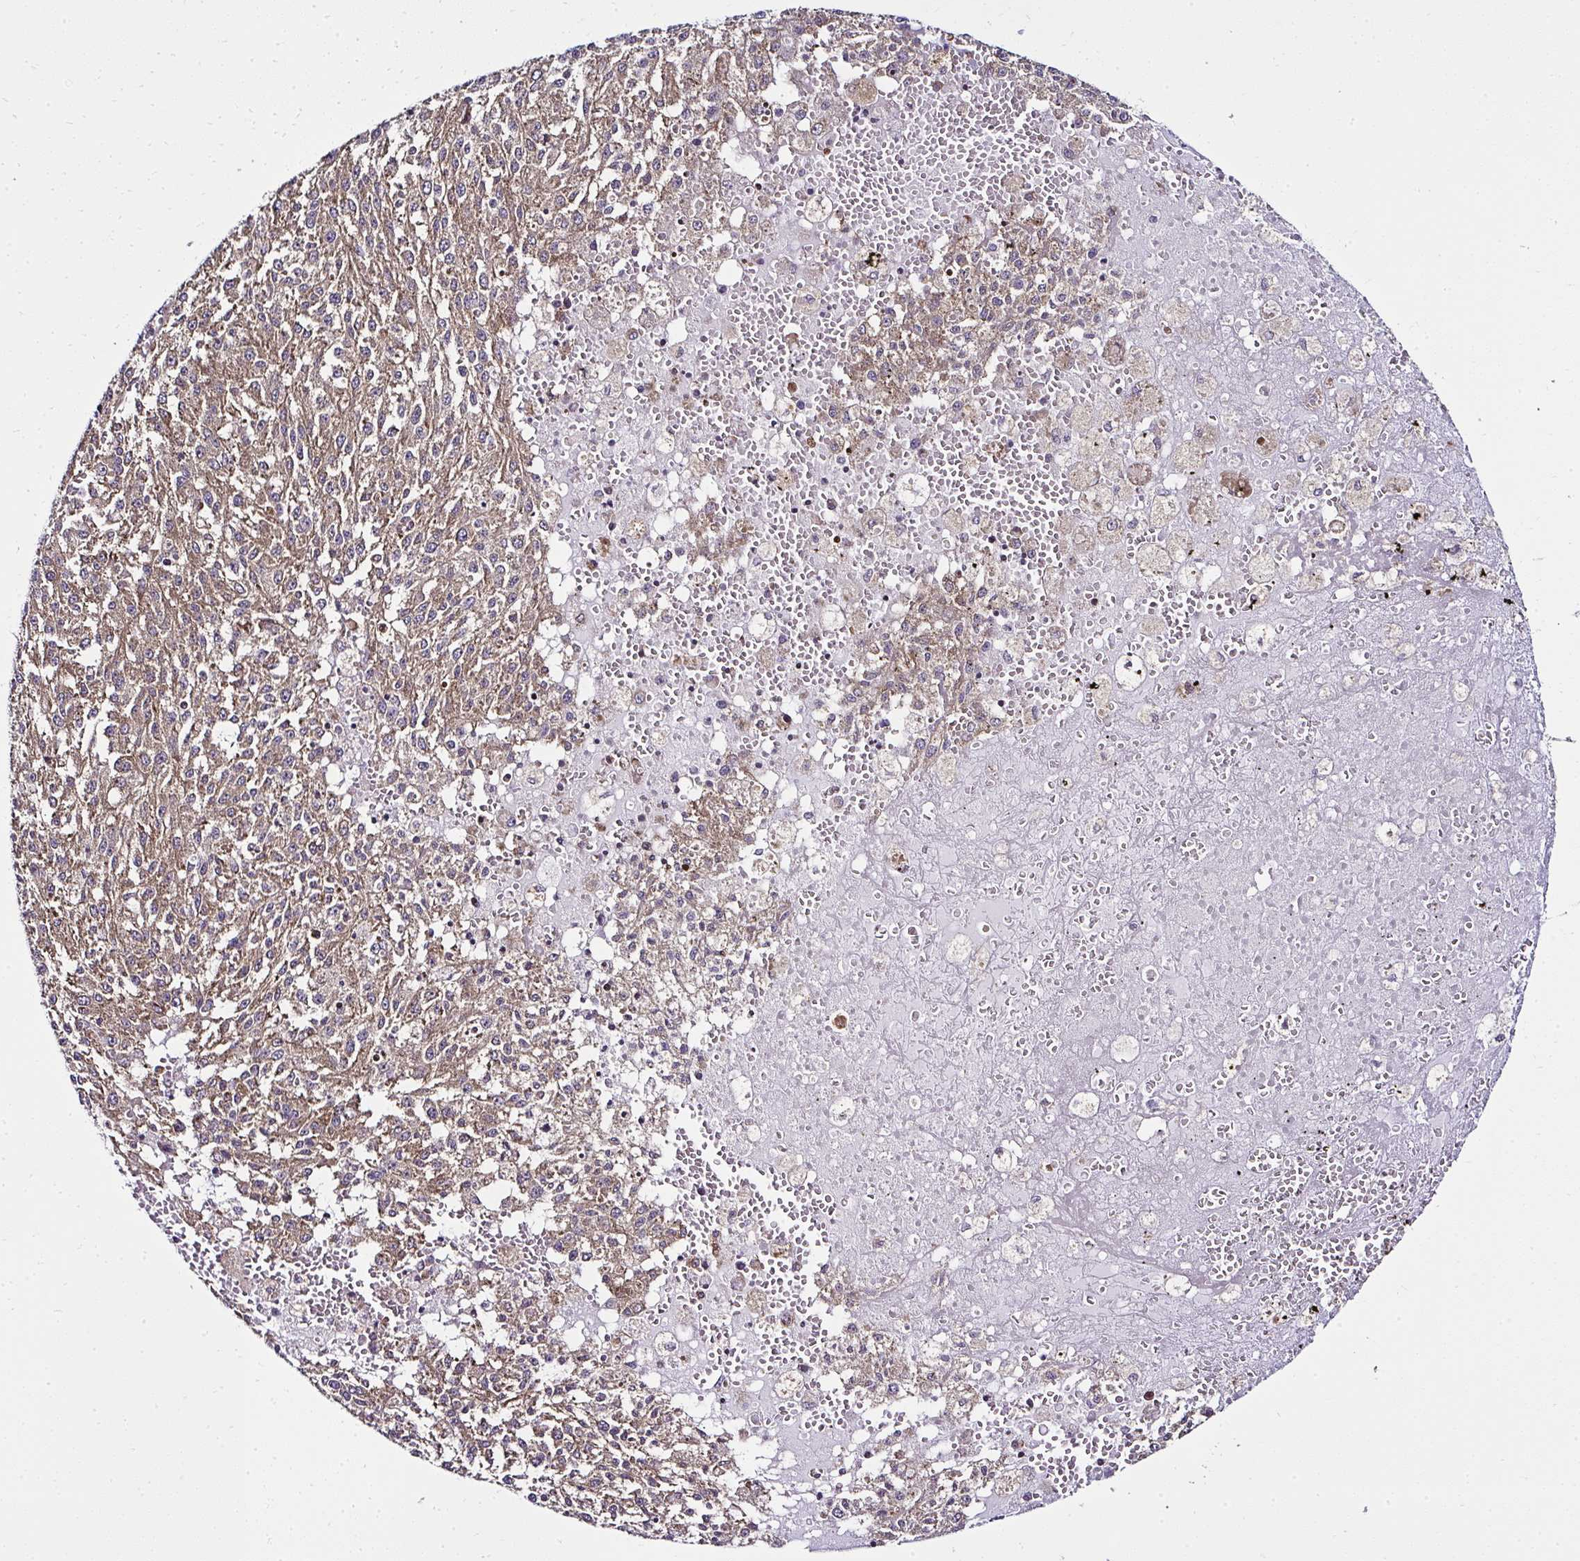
{"staining": {"intensity": "moderate", "quantity": ">75%", "location": "cytoplasmic/membranous"}, "tissue": "melanoma", "cell_type": "Tumor cells", "image_type": "cancer", "snomed": [{"axis": "morphology", "description": "Malignant melanoma, Metastatic site"}, {"axis": "topography", "description": "Lymph node"}], "caption": "Immunohistochemistry (IHC) (DAB) staining of malignant melanoma (metastatic site) shows moderate cytoplasmic/membranous protein positivity in approximately >75% of tumor cells.", "gene": "RPS7", "patient": {"sex": "female", "age": 64}}